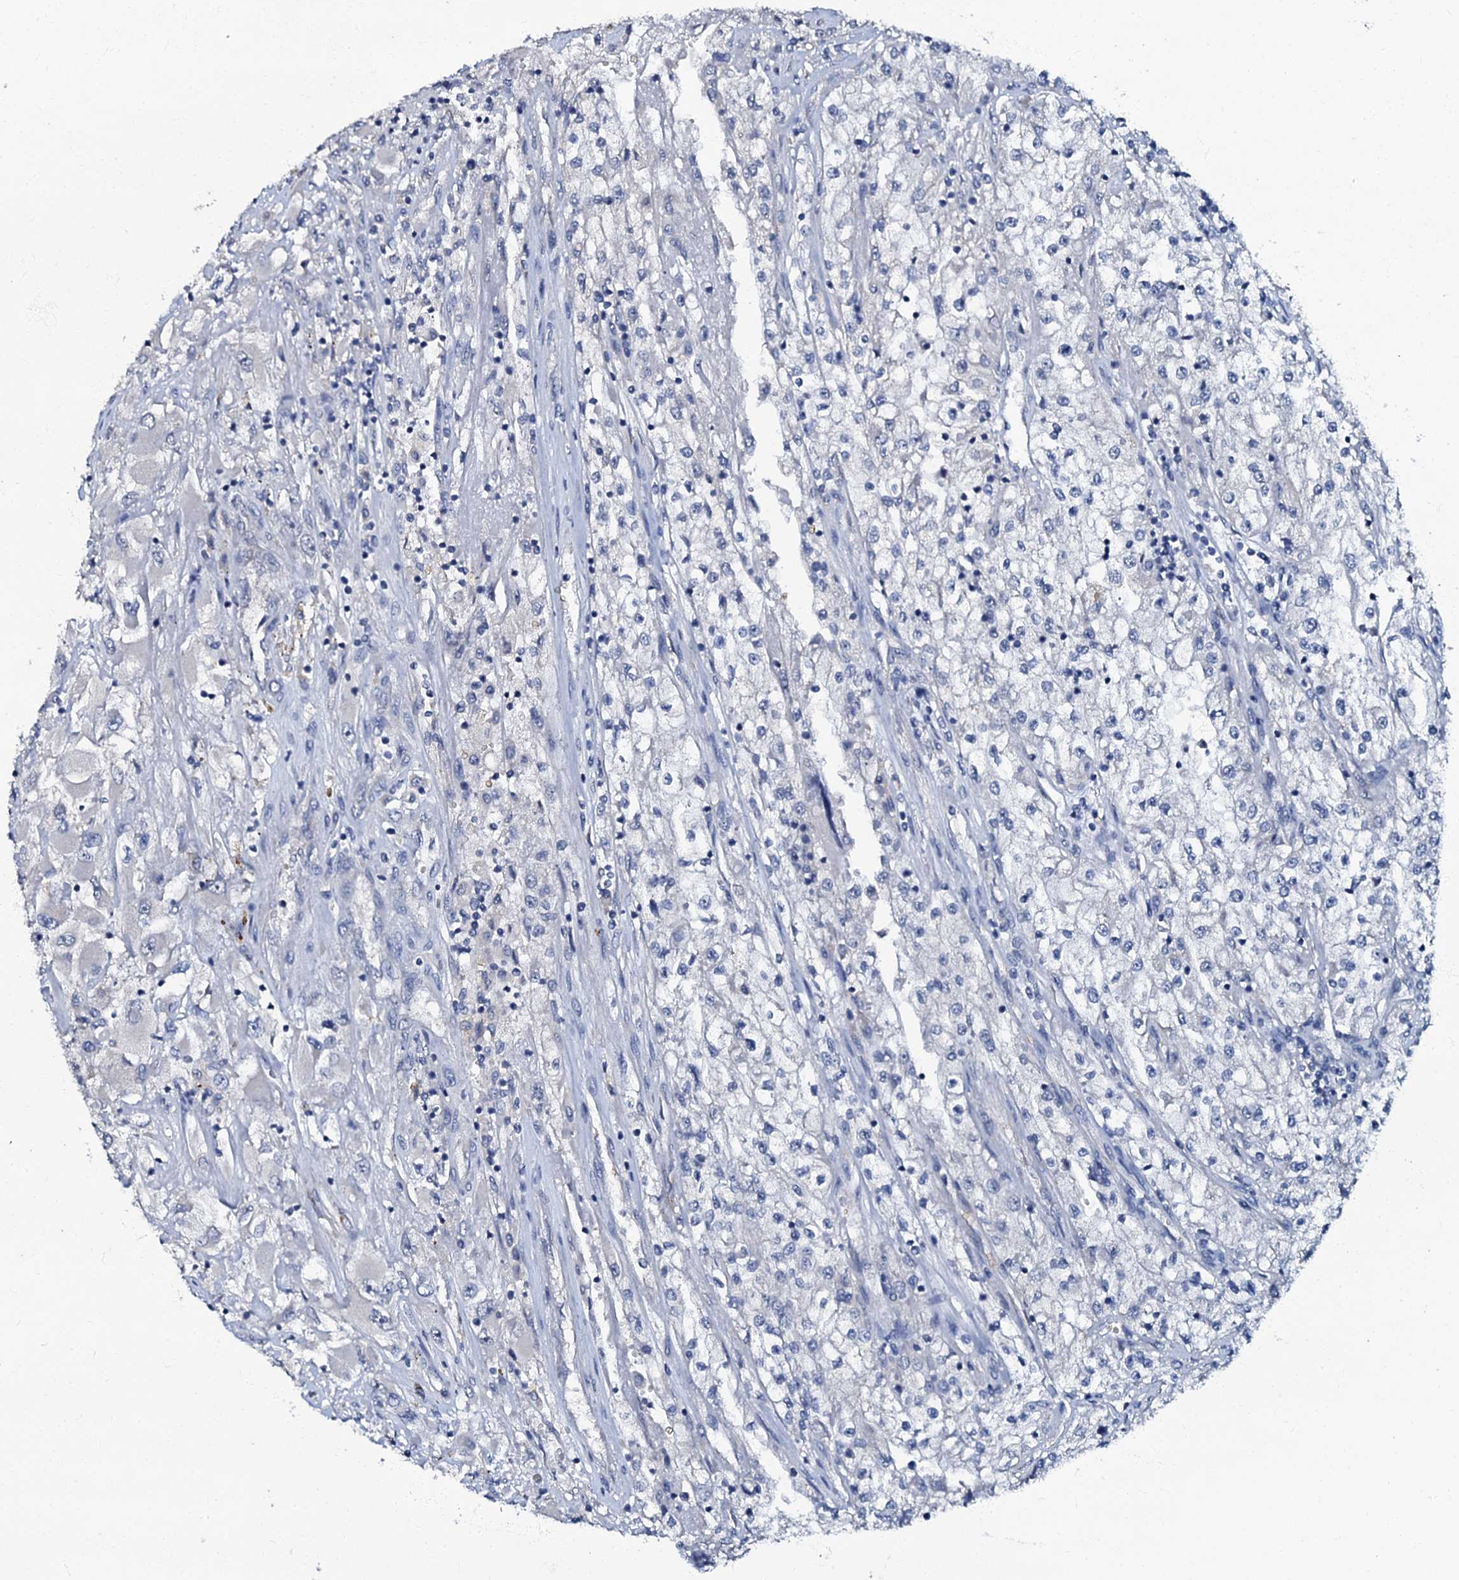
{"staining": {"intensity": "negative", "quantity": "none", "location": "none"}, "tissue": "renal cancer", "cell_type": "Tumor cells", "image_type": "cancer", "snomed": [{"axis": "morphology", "description": "Adenocarcinoma, NOS"}, {"axis": "topography", "description": "Kidney"}], "caption": "Protein analysis of renal adenocarcinoma reveals no significant staining in tumor cells.", "gene": "OLAH", "patient": {"sex": "female", "age": 52}}